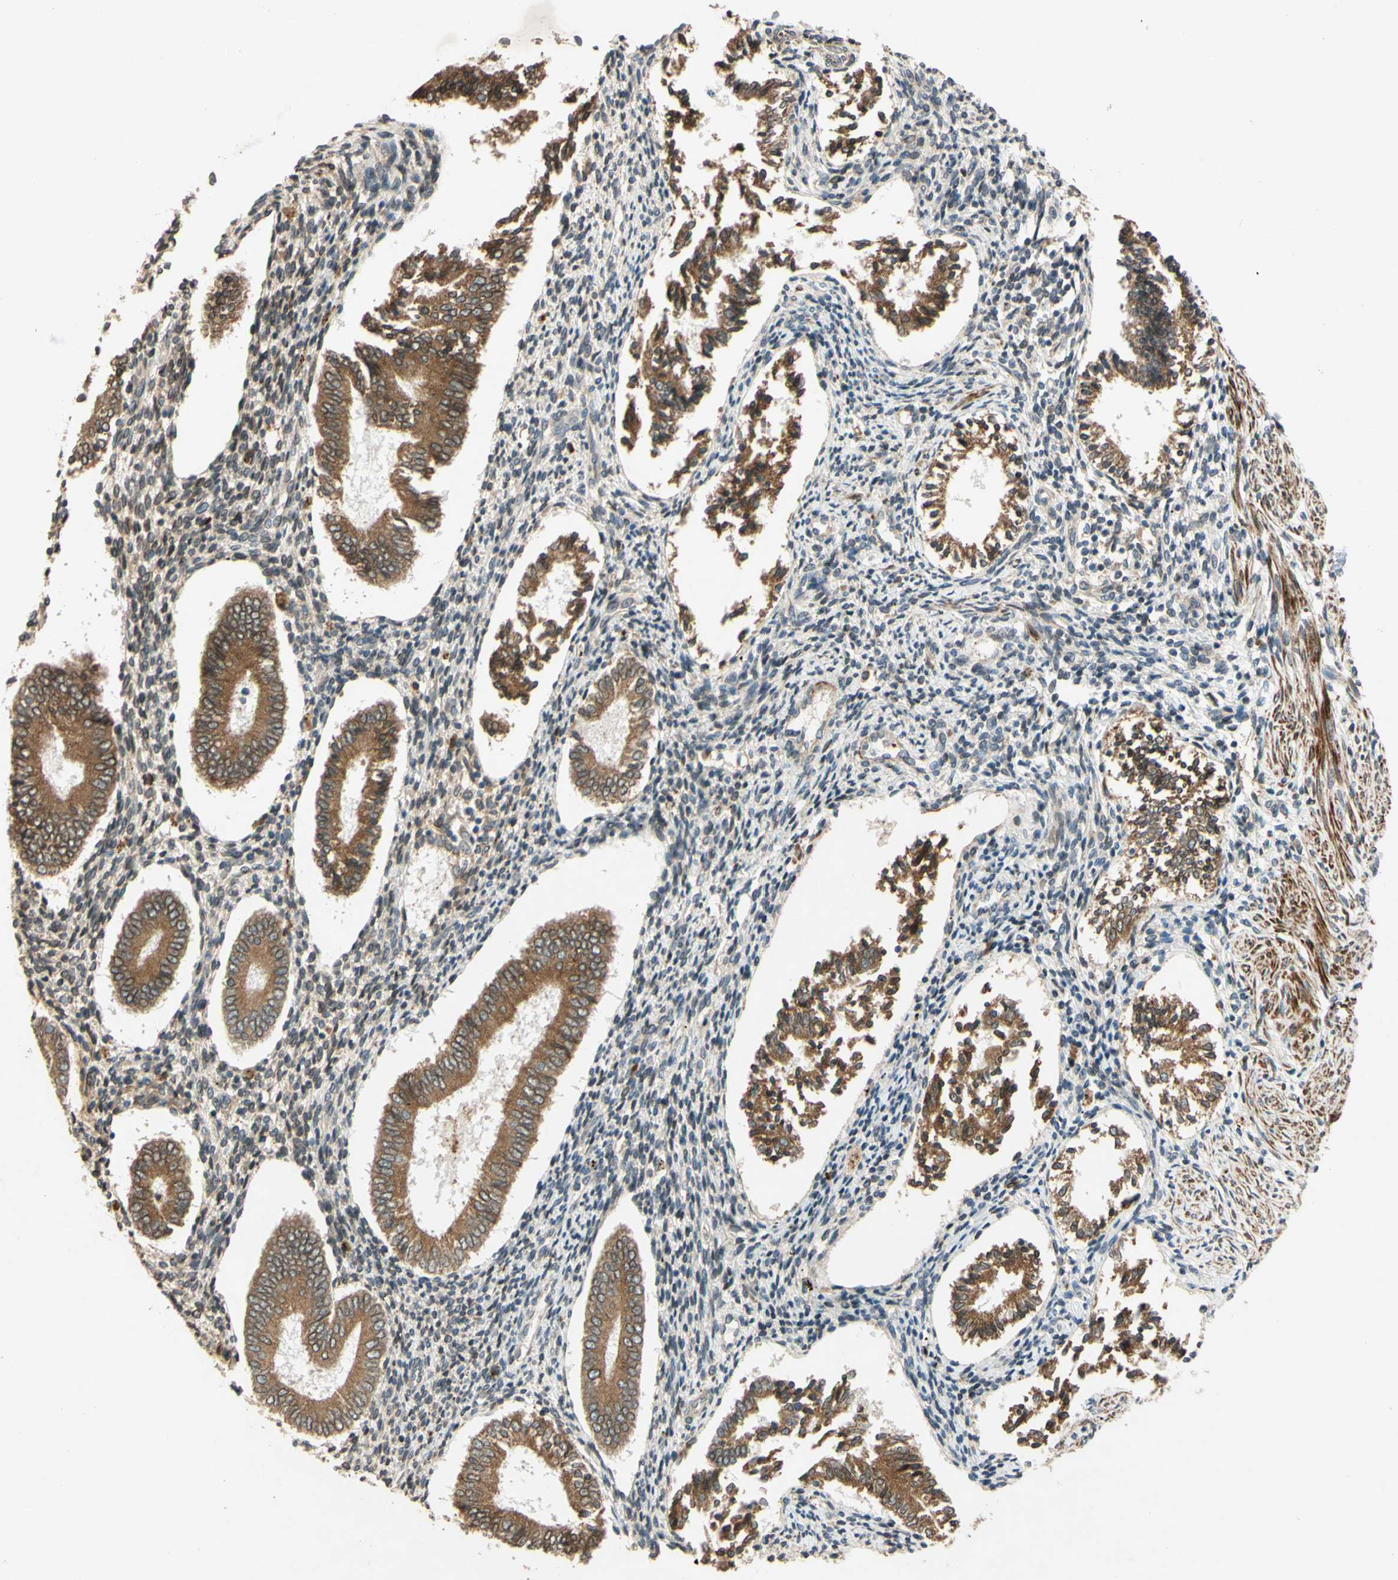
{"staining": {"intensity": "moderate", "quantity": "25%-75%", "location": "cytoplasmic/membranous,nuclear"}, "tissue": "endometrium", "cell_type": "Cells in endometrial stroma", "image_type": "normal", "snomed": [{"axis": "morphology", "description": "Normal tissue, NOS"}, {"axis": "topography", "description": "Endometrium"}], "caption": "A micrograph showing moderate cytoplasmic/membranous,nuclear positivity in about 25%-75% of cells in endometrial stroma in unremarkable endometrium, as visualized by brown immunohistochemical staining.", "gene": "PTPRU", "patient": {"sex": "female", "age": 42}}